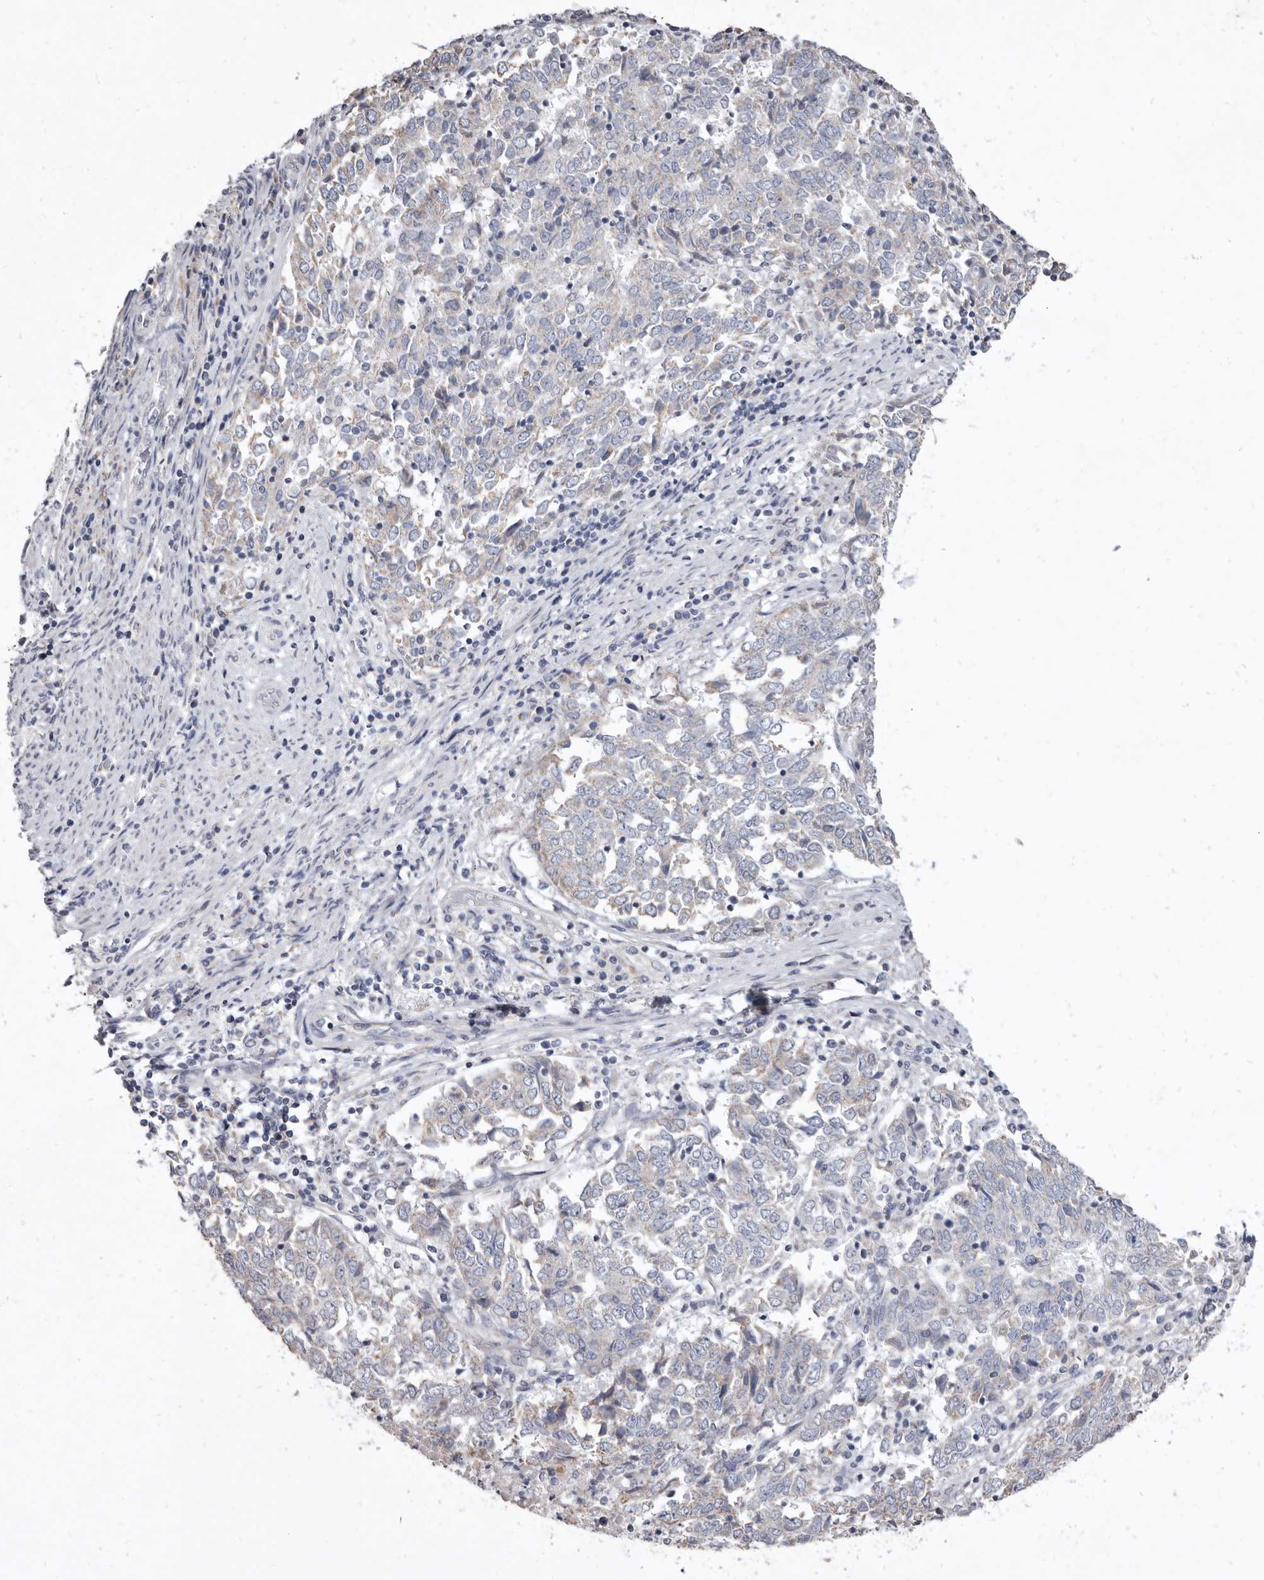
{"staining": {"intensity": "weak", "quantity": "<25%", "location": "cytoplasmic/membranous"}, "tissue": "endometrial cancer", "cell_type": "Tumor cells", "image_type": "cancer", "snomed": [{"axis": "morphology", "description": "Adenocarcinoma, NOS"}, {"axis": "topography", "description": "Endometrium"}], "caption": "Image shows no protein expression in tumor cells of endometrial cancer tissue.", "gene": "CYP2E1", "patient": {"sex": "female", "age": 80}}